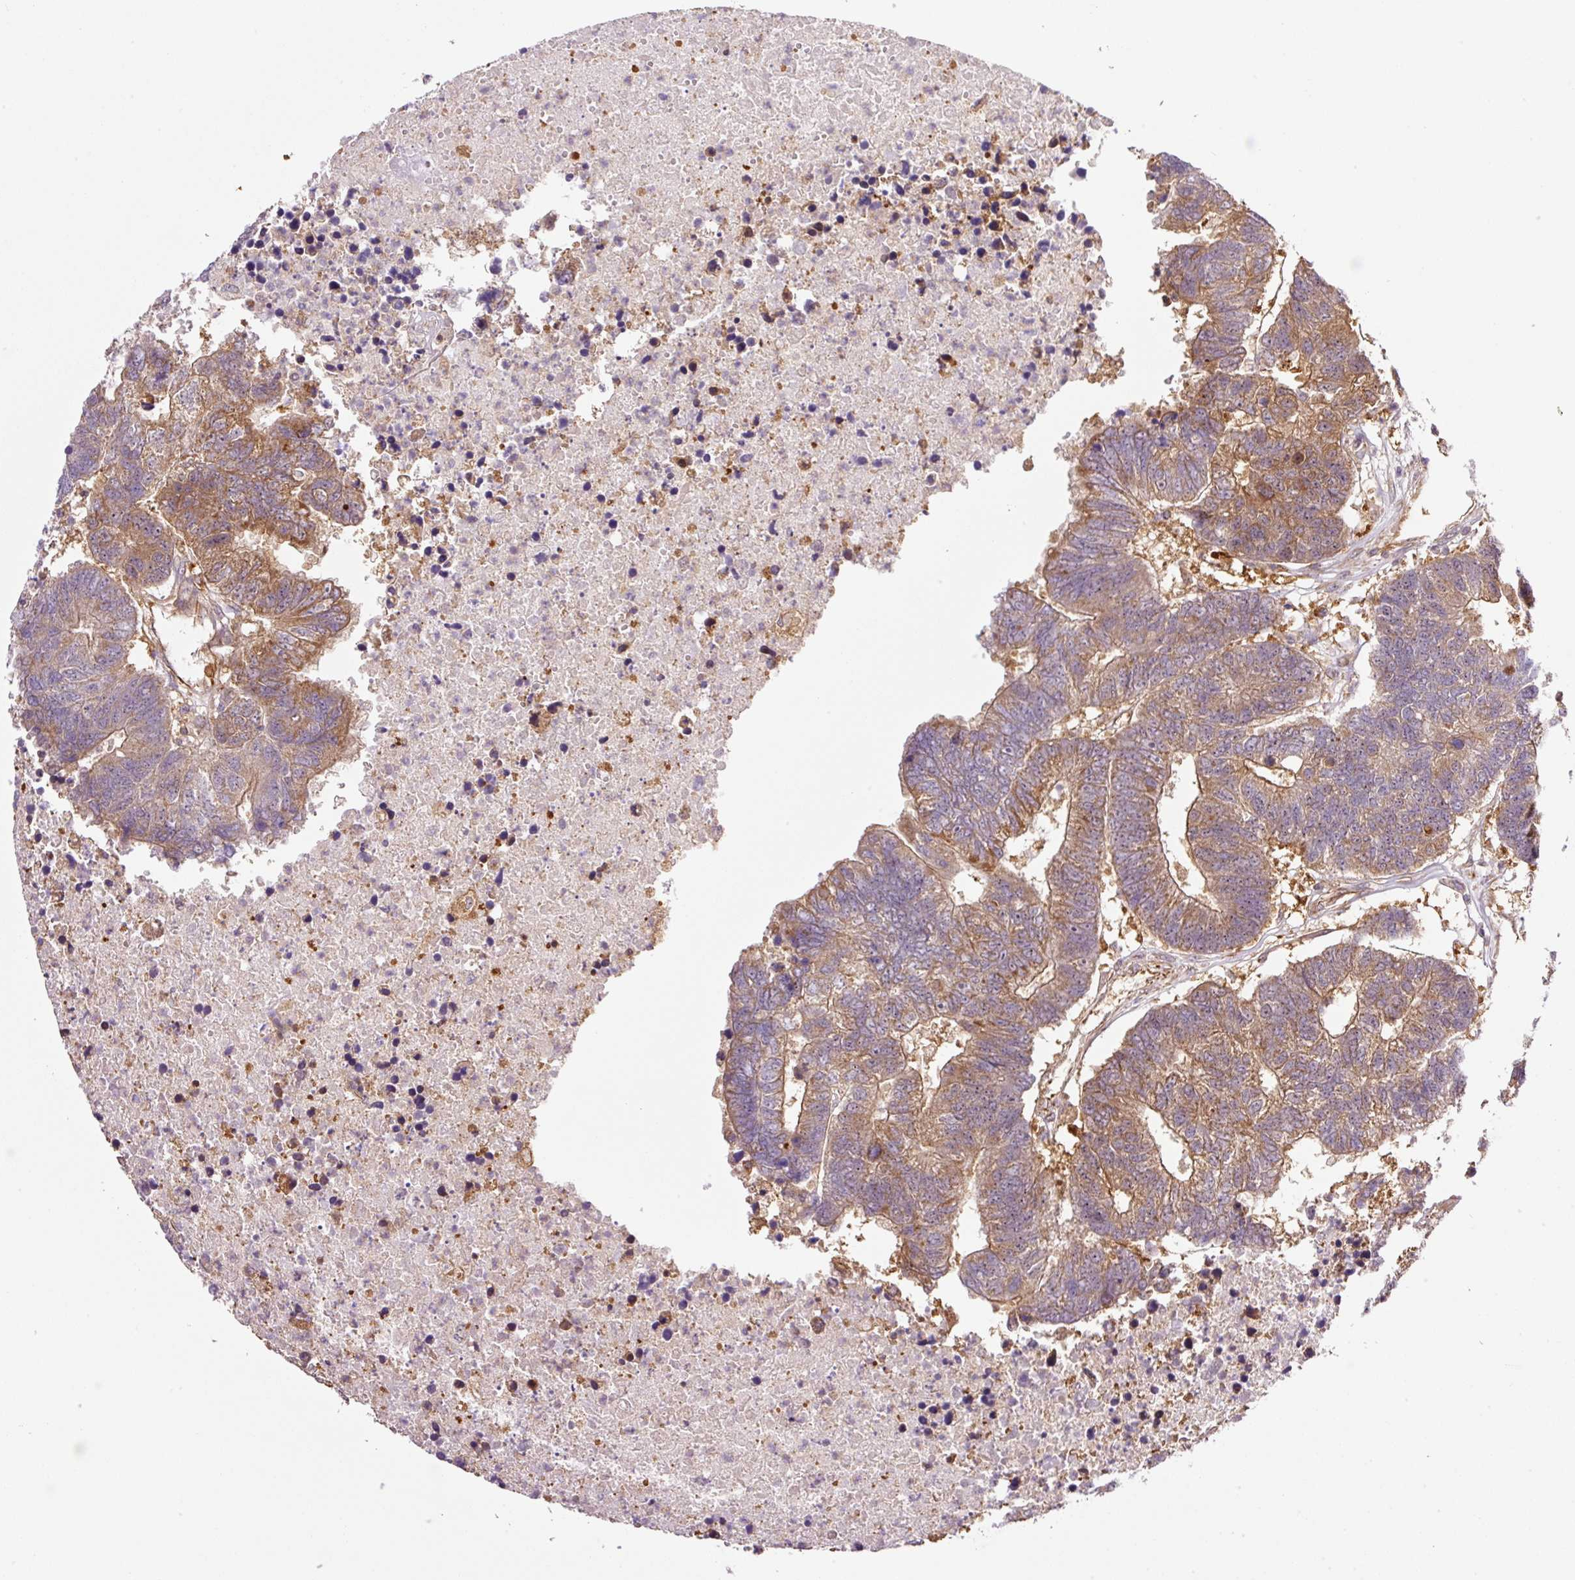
{"staining": {"intensity": "moderate", "quantity": ">75%", "location": "cytoplasmic/membranous"}, "tissue": "colorectal cancer", "cell_type": "Tumor cells", "image_type": "cancer", "snomed": [{"axis": "morphology", "description": "Adenocarcinoma, NOS"}, {"axis": "topography", "description": "Colon"}], "caption": "Protein staining of colorectal cancer (adenocarcinoma) tissue exhibits moderate cytoplasmic/membranous staining in approximately >75% of tumor cells.", "gene": "PCK2", "patient": {"sex": "female", "age": 48}}